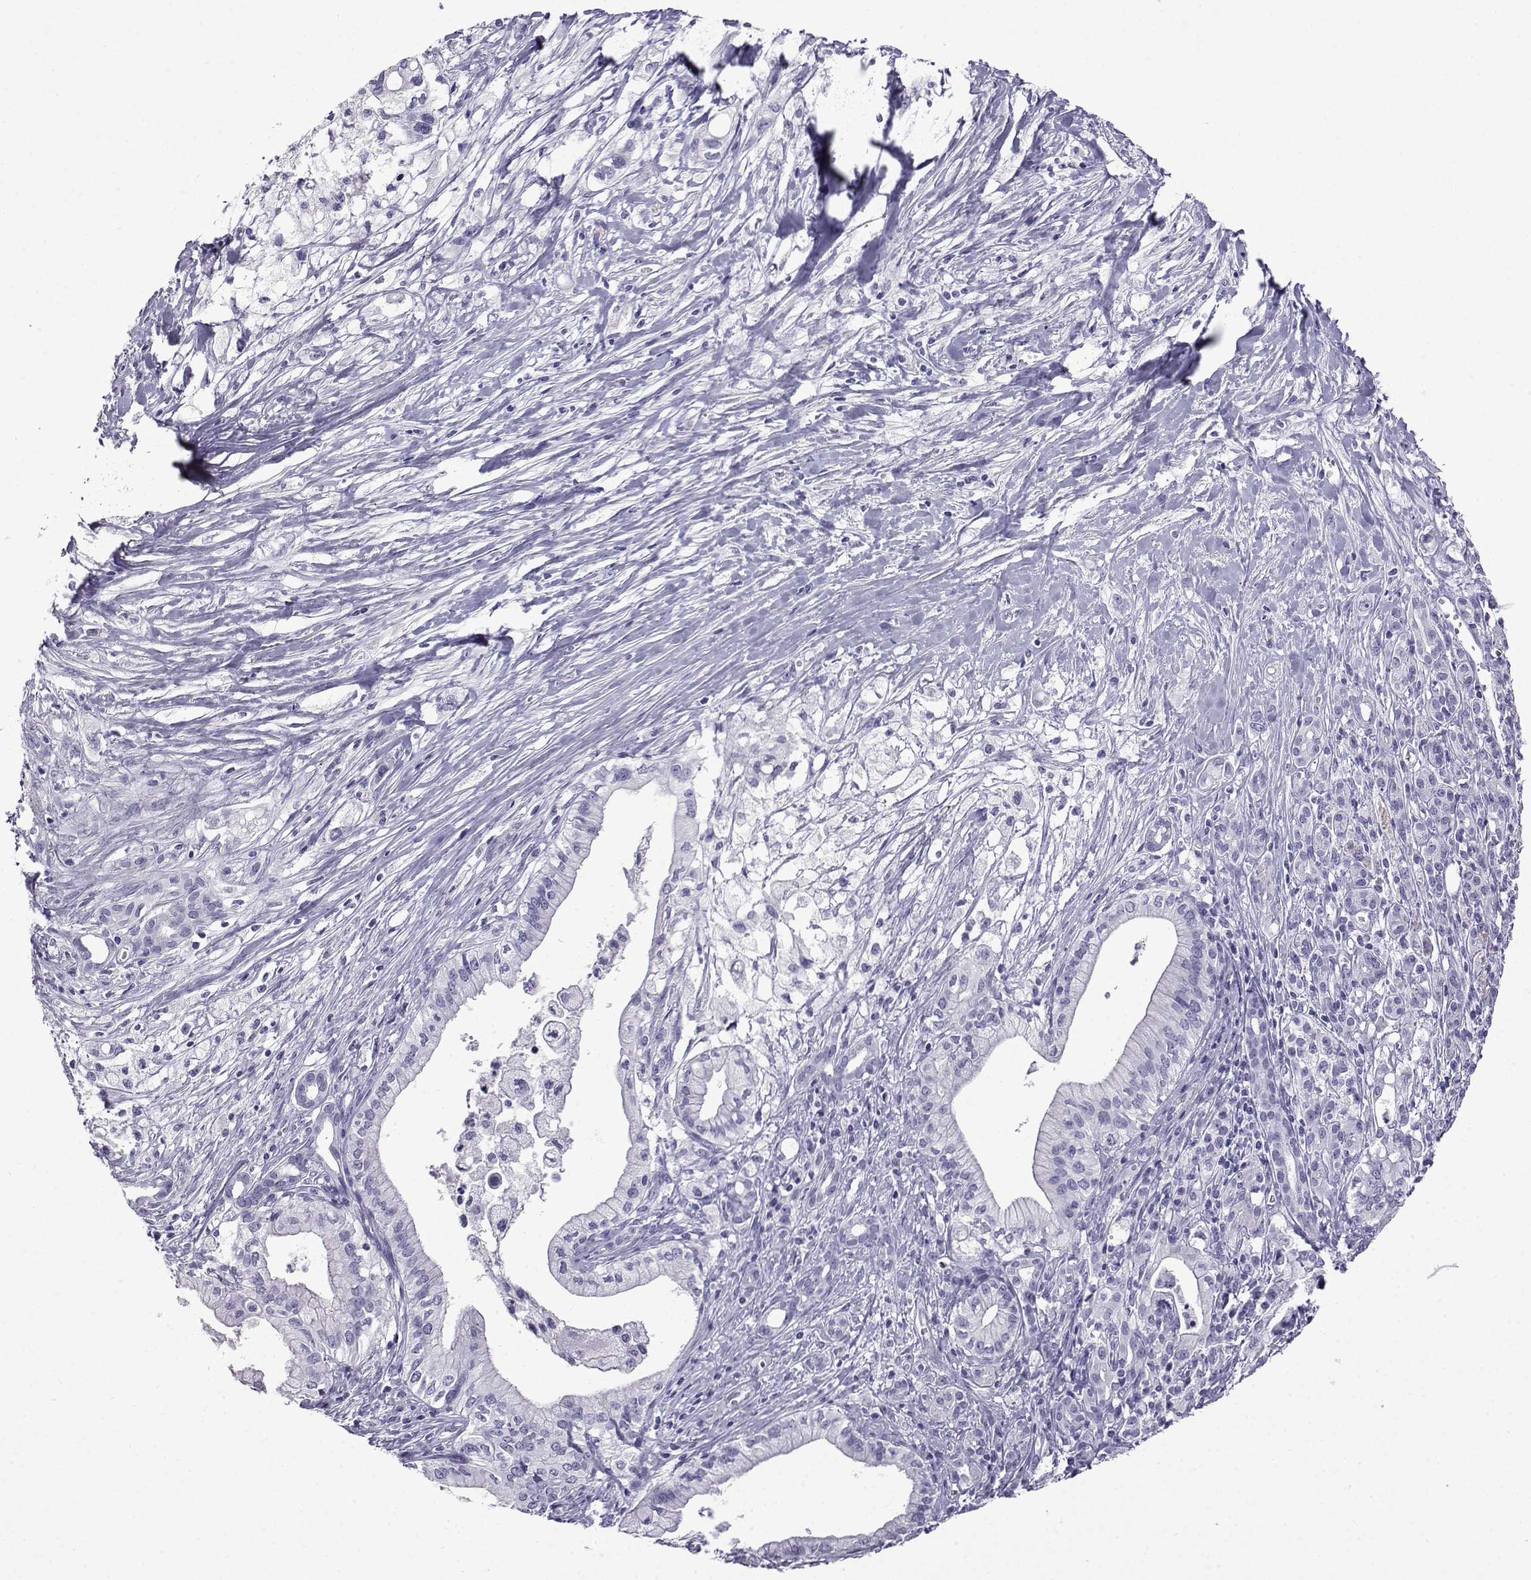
{"staining": {"intensity": "negative", "quantity": "none", "location": "none"}, "tissue": "pancreatic cancer", "cell_type": "Tumor cells", "image_type": "cancer", "snomed": [{"axis": "morphology", "description": "Adenocarcinoma, NOS"}, {"axis": "topography", "description": "Pancreas"}], "caption": "High magnification brightfield microscopy of pancreatic cancer stained with DAB (brown) and counterstained with hematoxylin (blue): tumor cells show no significant positivity.", "gene": "KCNF1", "patient": {"sex": "male", "age": 71}}